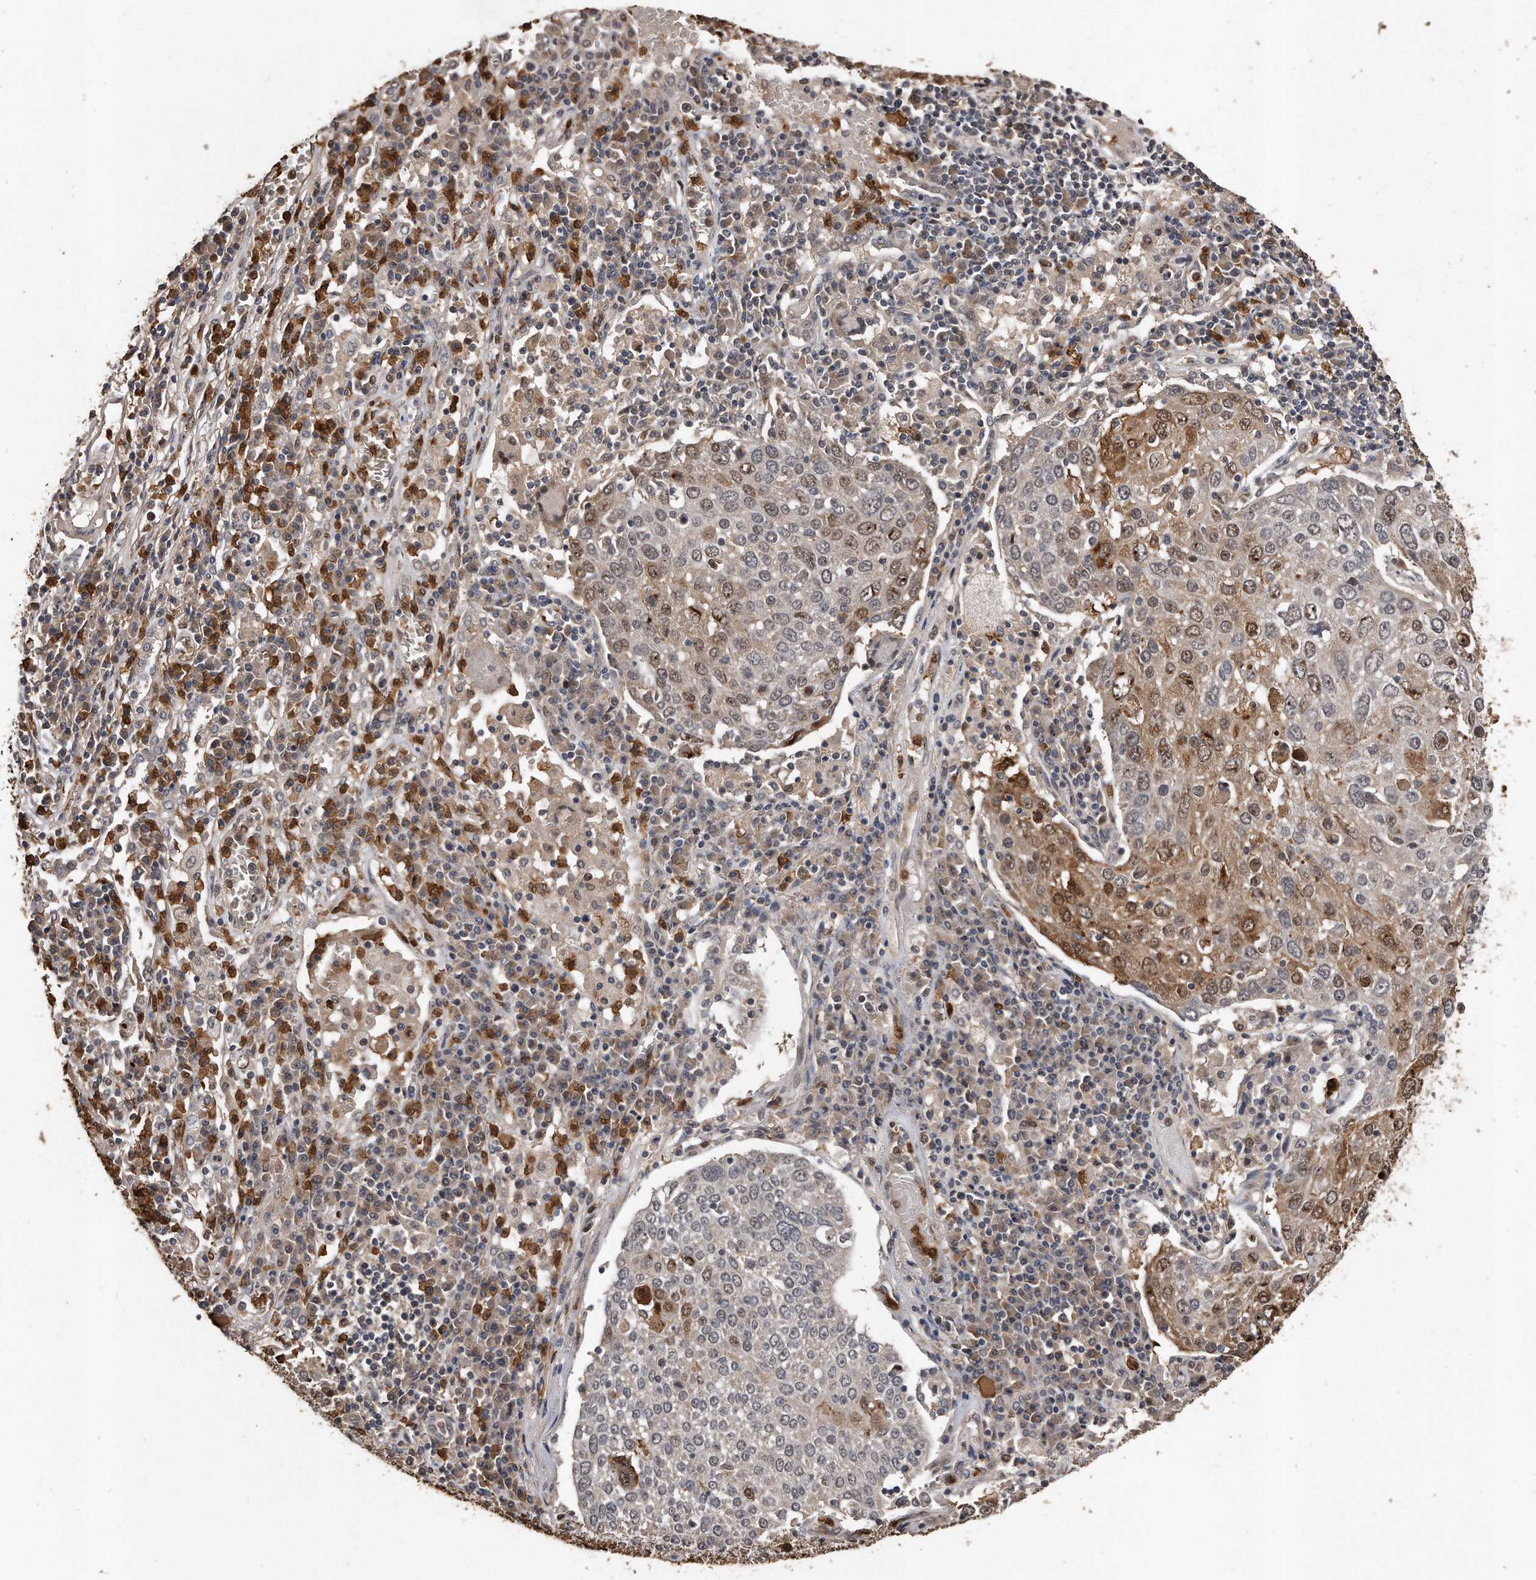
{"staining": {"intensity": "moderate", "quantity": "25%-75%", "location": "cytoplasmic/membranous,nuclear"}, "tissue": "lung cancer", "cell_type": "Tumor cells", "image_type": "cancer", "snomed": [{"axis": "morphology", "description": "Squamous cell carcinoma, NOS"}, {"axis": "topography", "description": "Lung"}], "caption": "Immunohistochemical staining of human lung cancer reveals medium levels of moderate cytoplasmic/membranous and nuclear protein expression in approximately 25%-75% of tumor cells.", "gene": "PELO", "patient": {"sex": "male", "age": 65}}